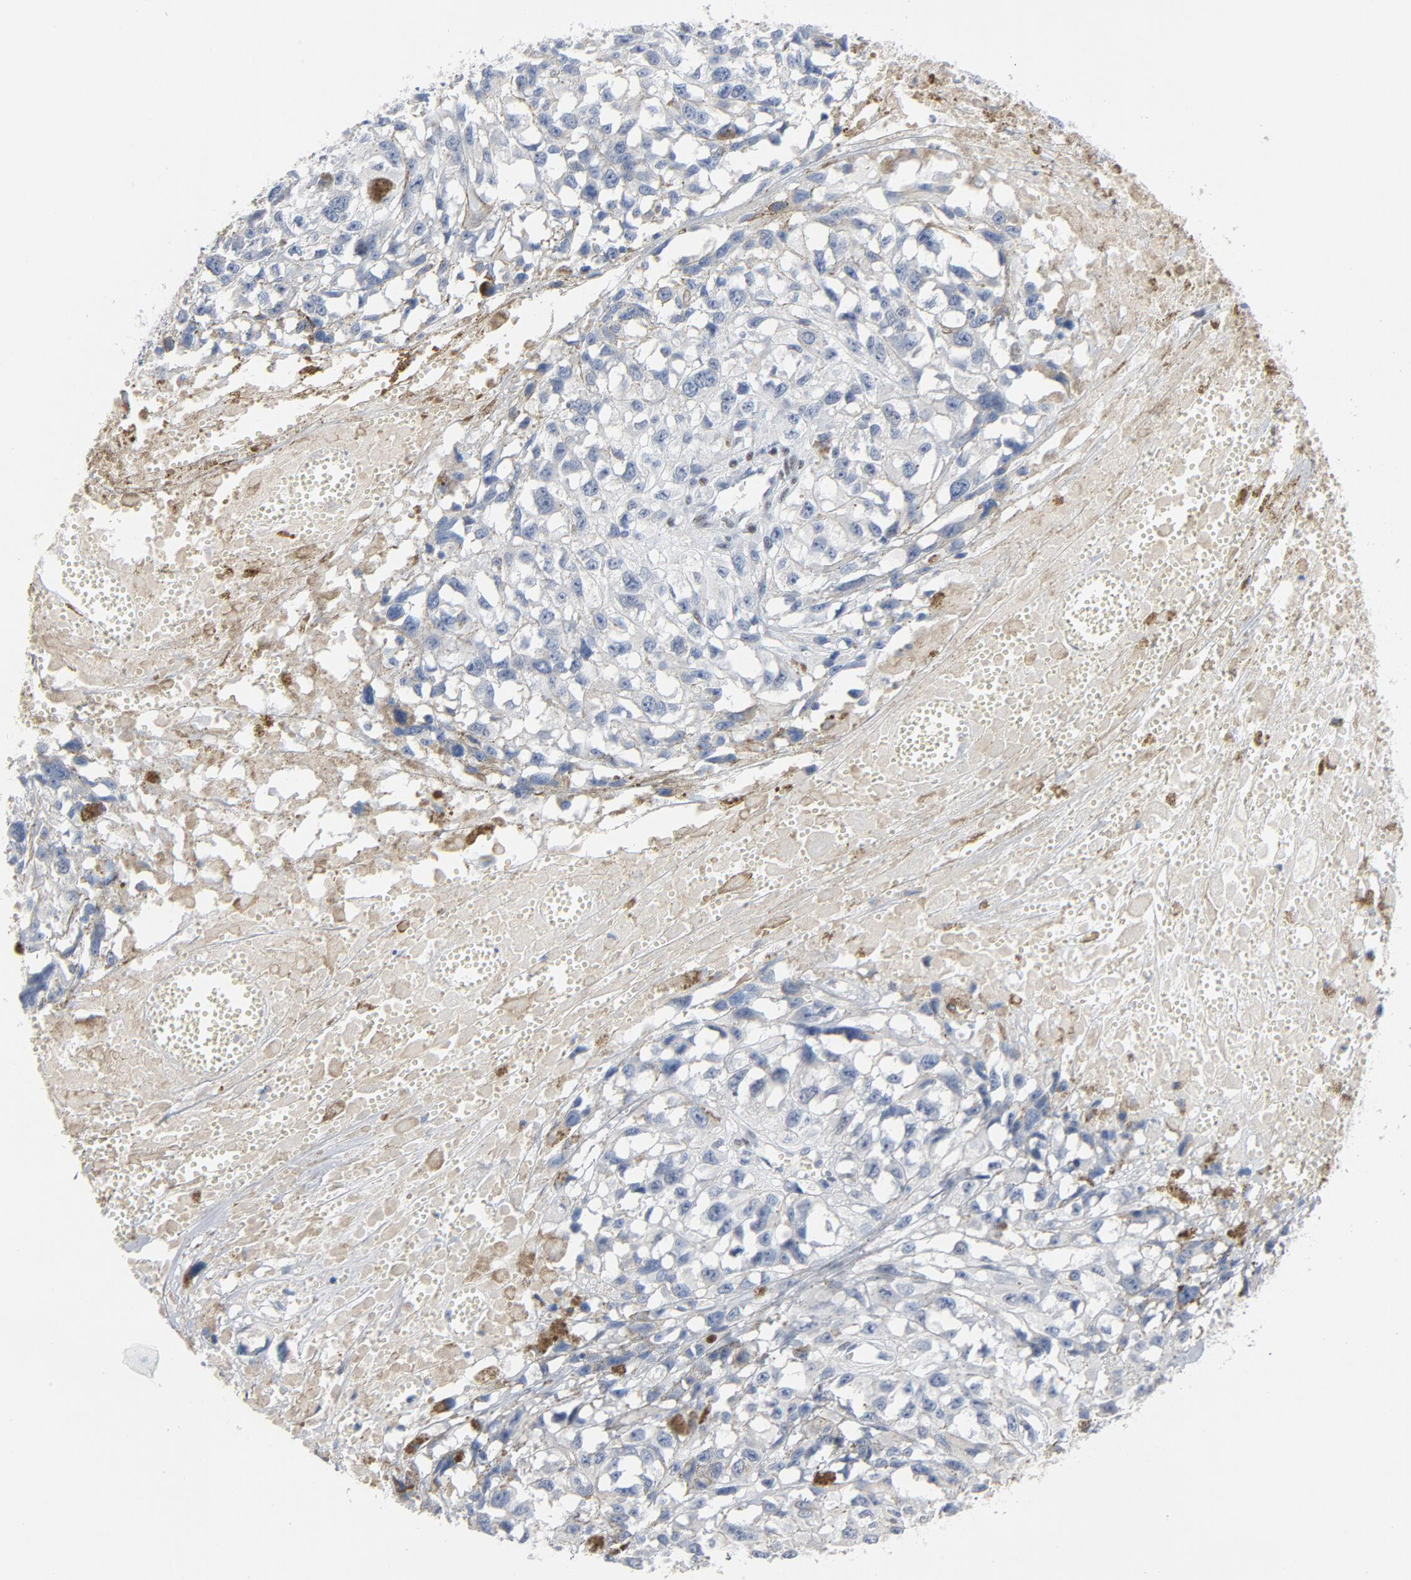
{"staining": {"intensity": "negative", "quantity": "none", "location": "none"}, "tissue": "melanoma", "cell_type": "Tumor cells", "image_type": "cancer", "snomed": [{"axis": "morphology", "description": "Malignant melanoma, Metastatic site"}, {"axis": "topography", "description": "Lymph node"}], "caption": "Immunohistochemistry (IHC) image of human malignant melanoma (metastatic site) stained for a protein (brown), which displays no expression in tumor cells. (DAB immunohistochemistry (IHC) visualized using brightfield microscopy, high magnification).", "gene": "FOXP1", "patient": {"sex": "male", "age": 59}}